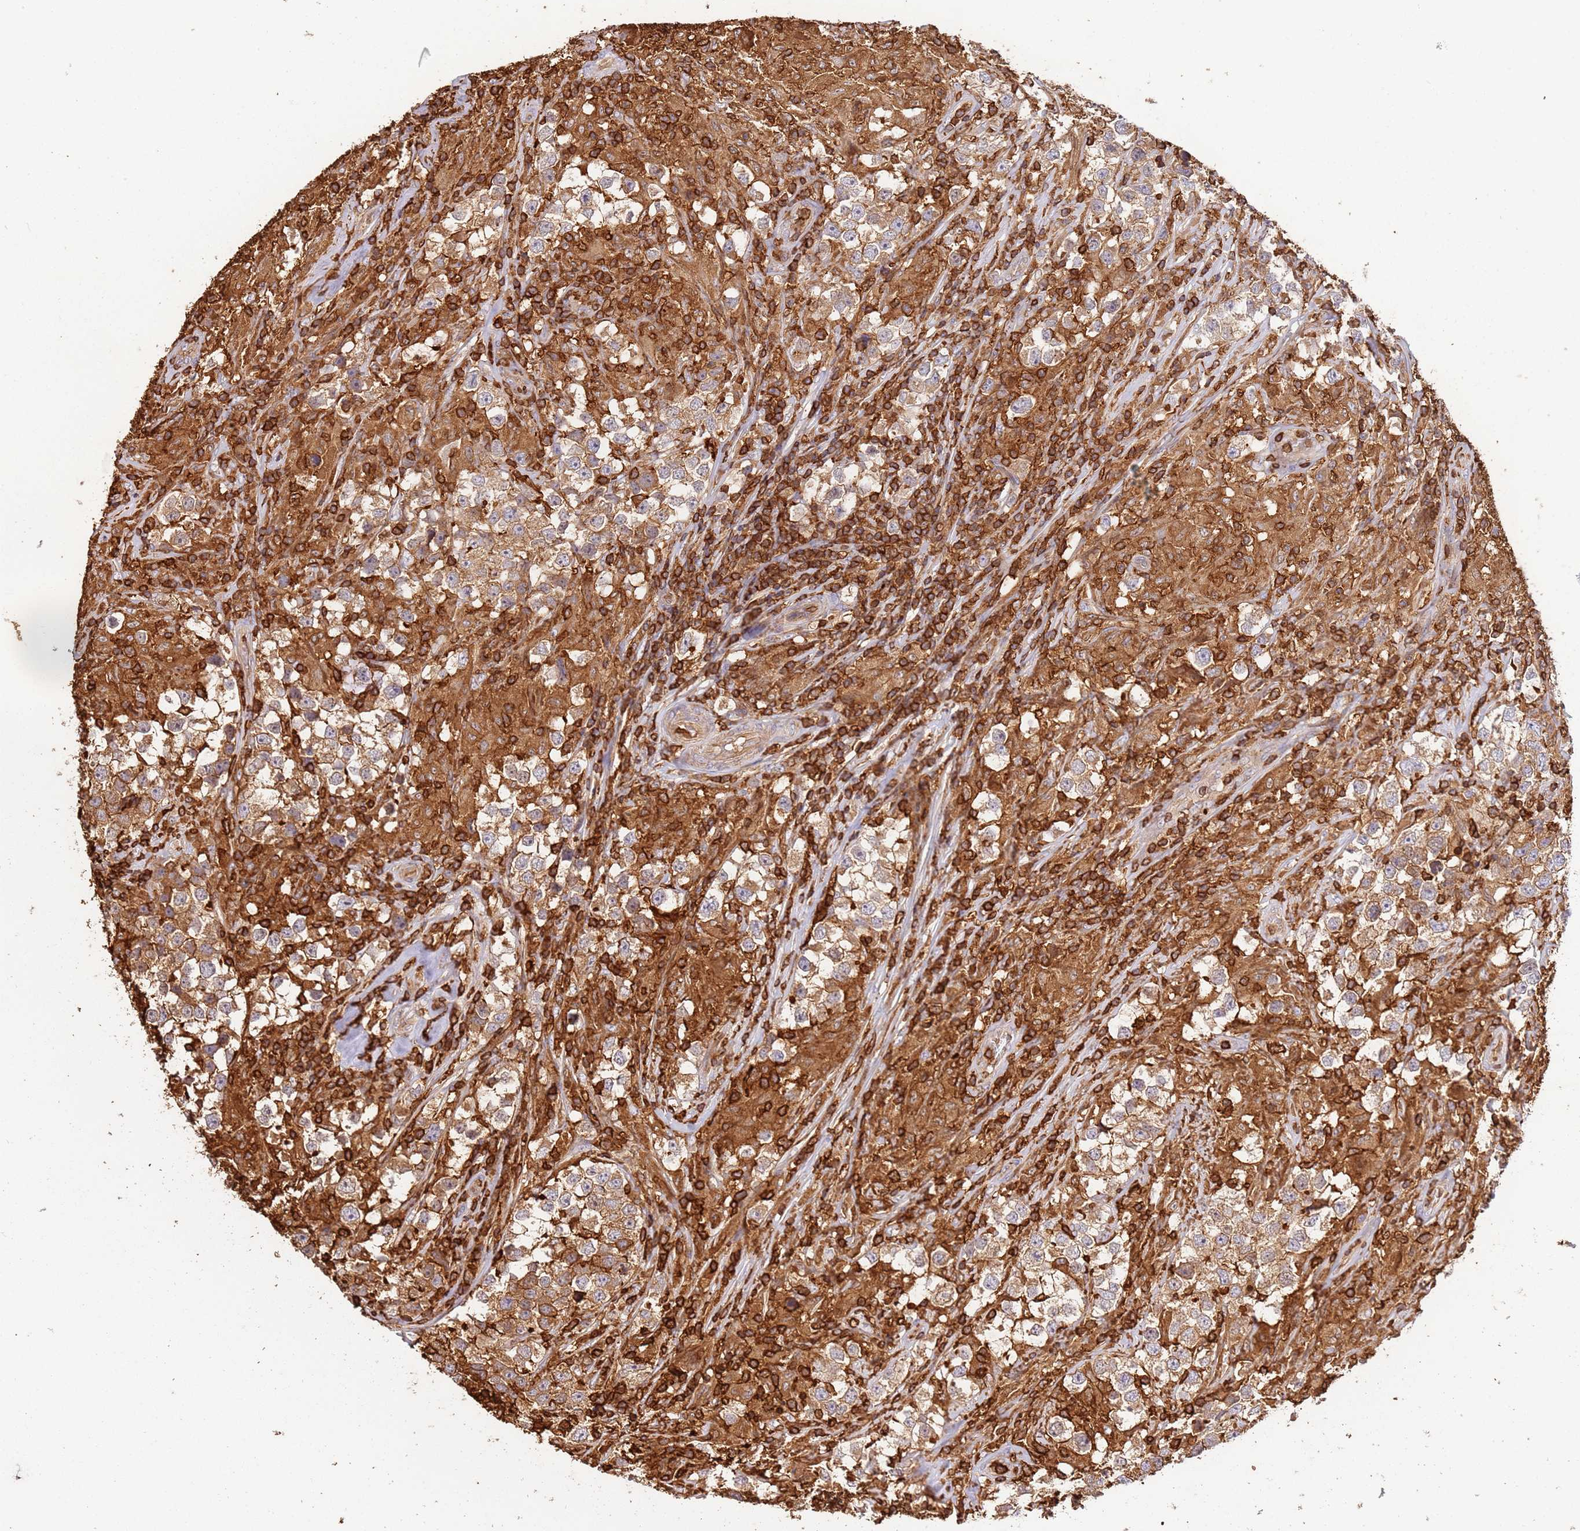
{"staining": {"intensity": "moderate", "quantity": ">75%", "location": "cytoplasmic/membranous"}, "tissue": "testis cancer", "cell_type": "Tumor cells", "image_type": "cancer", "snomed": [{"axis": "morphology", "description": "Seminoma, NOS"}, {"axis": "topography", "description": "Testis"}], "caption": "Human seminoma (testis) stained with a protein marker displays moderate staining in tumor cells.", "gene": "OR6P1", "patient": {"sex": "male", "age": 46}}